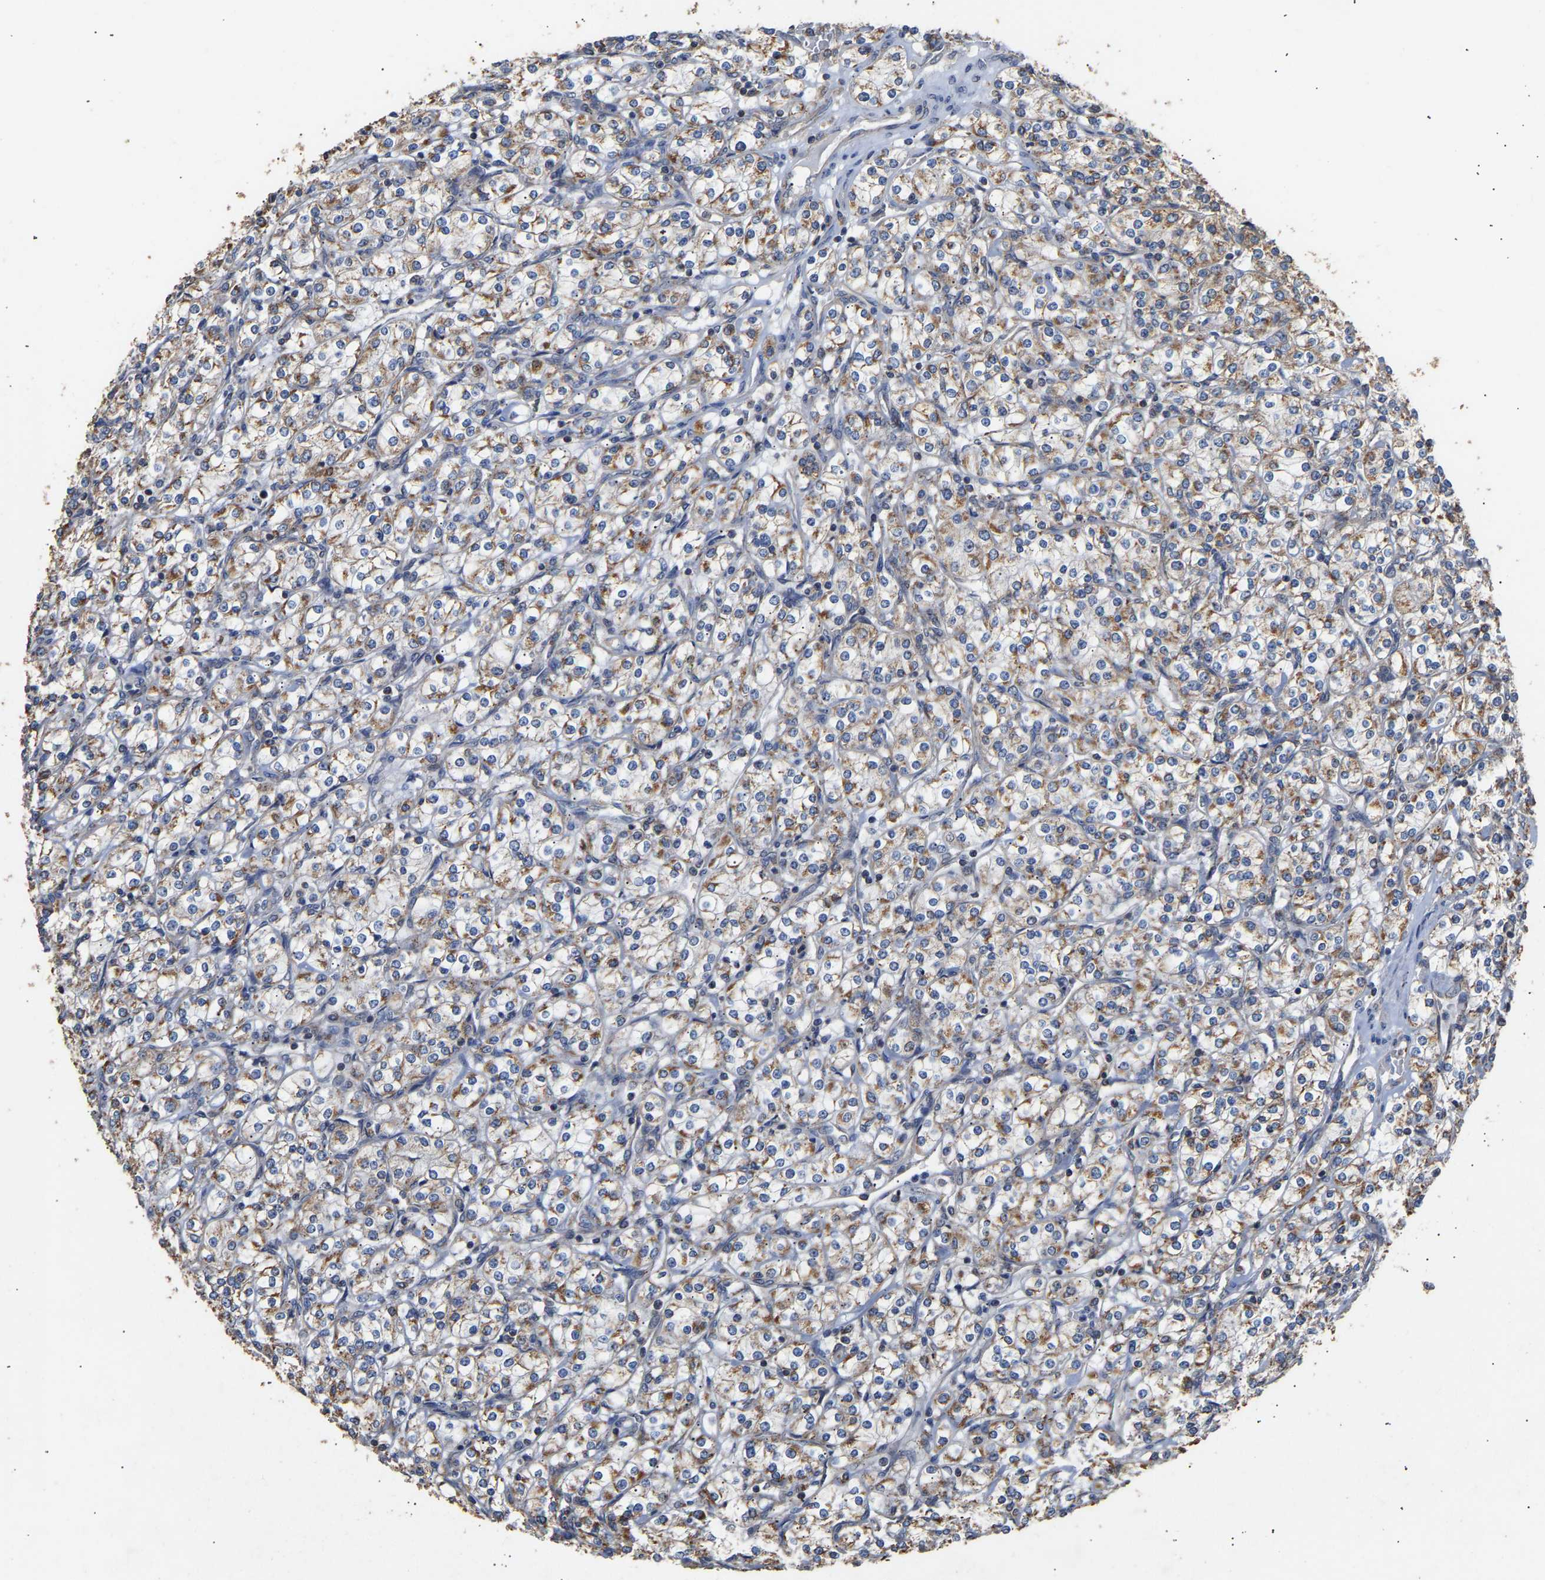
{"staining": {"intensity": "moderate", "quantity": ">75%", "location": "cytoplasmic/membranous"}, "tissue": "renal cancer", "cell_type": "Tumor cells", "image_type": "cancer", "snomed": [{"axis": "morphology", "description": "Adenocarcinoma, NOS"}, {"axis": "topography", "description": "Kidney"}], "caption": "Renal cancer (adenocarcinoma) stained with immunohistochemistry (IHC) demonstrates moderate cytoplasmic/membranous staining in about >75% of tumor cells. The staining was performed using DAB, with brown indicating positive protein expression. Nuclei are stained blue with hematoxylin.", "gene": "ZNF26", "patient": {"sex": "male", "age": 77}}